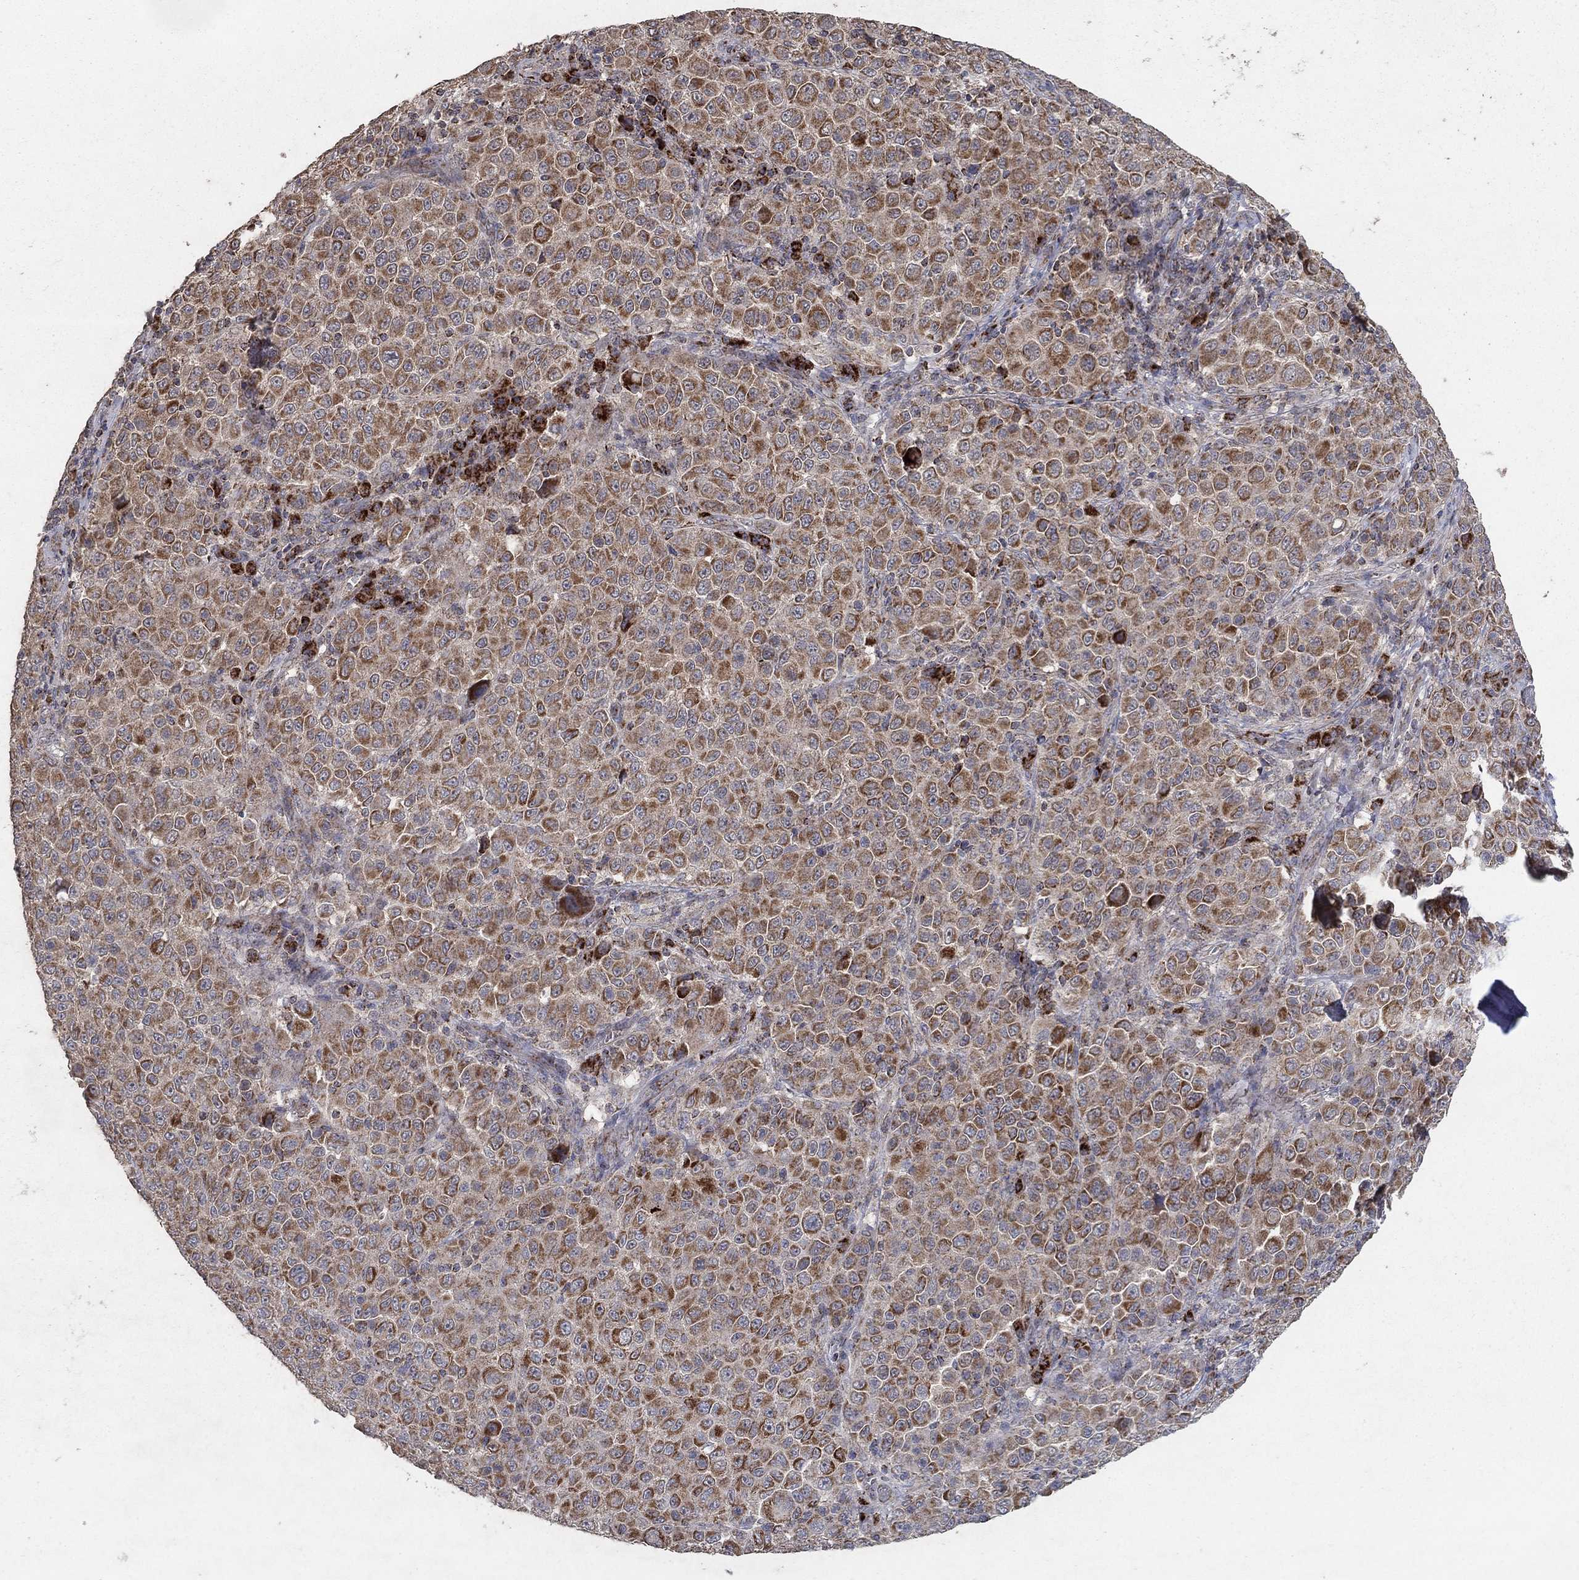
{"staining": {"intensity": "moderate", "quantity": ">75%", "location": "cytoplasmic/membranous"}, "tissue": "melanoma", "cell_type": "Tumor cells", "image_type": "cancer", "snomed": [{"axis": "morphology", "description": "Malignant melanoma, NOS"}, {"axis": "topography", "description": "Skin"}], "caption": "Tumor cells demonstrate moderate cytoplasmic/membranous staining in about >75% of cells in melanoma.", "gene": "GPSM1", "patient": {"sex": "female", "age": 57}}